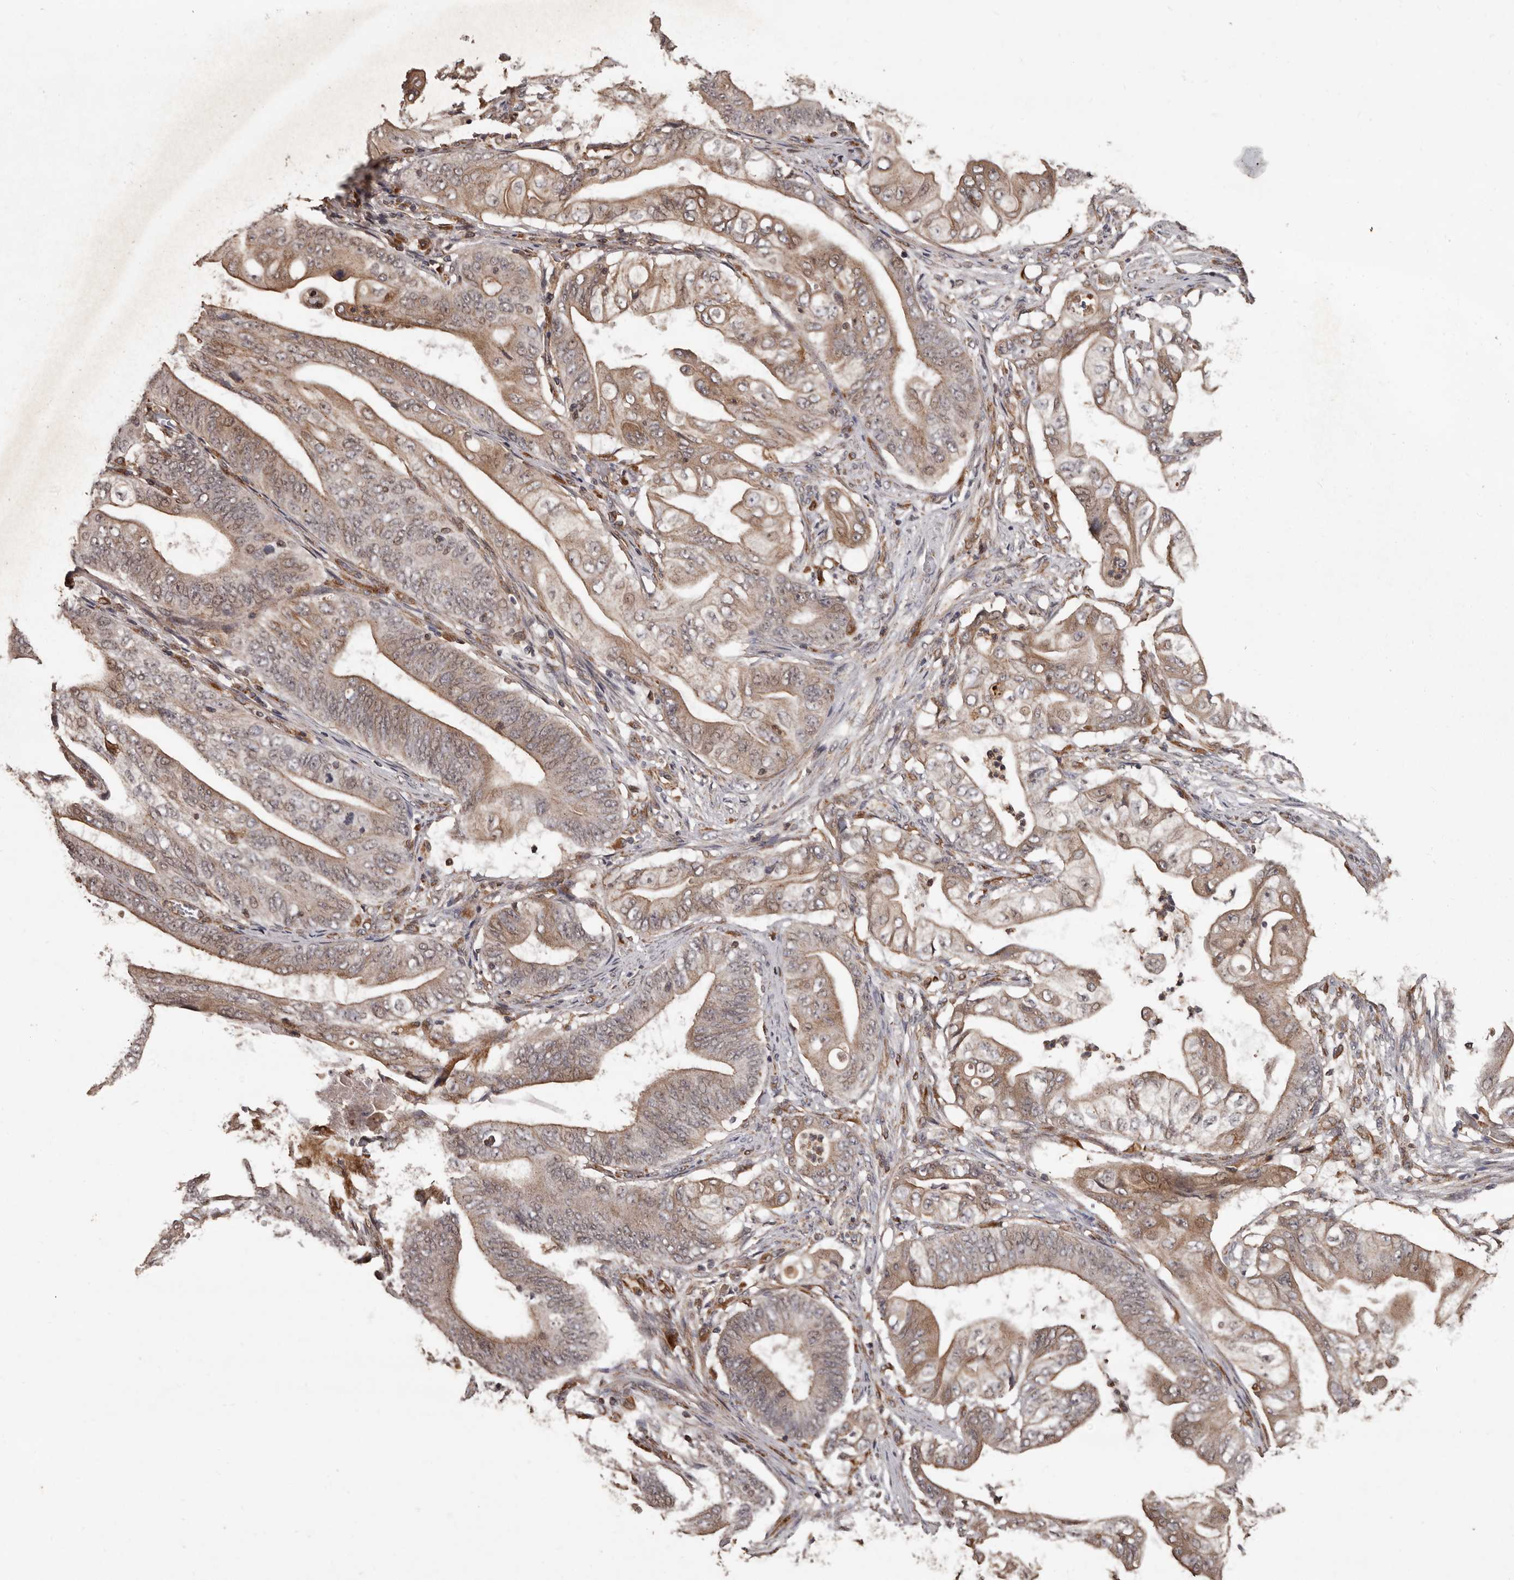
{"staining": {"intensity": "moderate", "quantity": ">75%", "location": "cytoplasmic/membranous"}, "tissue": "stomach cancer", "cell_type": "Tumor cells", "image_type": "cancer", "snomed": [{"axis": "morphology", "description": "Adenocarcinoma, NOS"}, {"axis": "topography", "description": "Stomach"}], "caption": "Brown immunohistochemical staining in stomach cancer reveals moderate cytoplasmic/membranous expression in approximately >75% of tumor cells.", "gene": "BRAT1", "patient": {"sex": "female", "age": 73}}